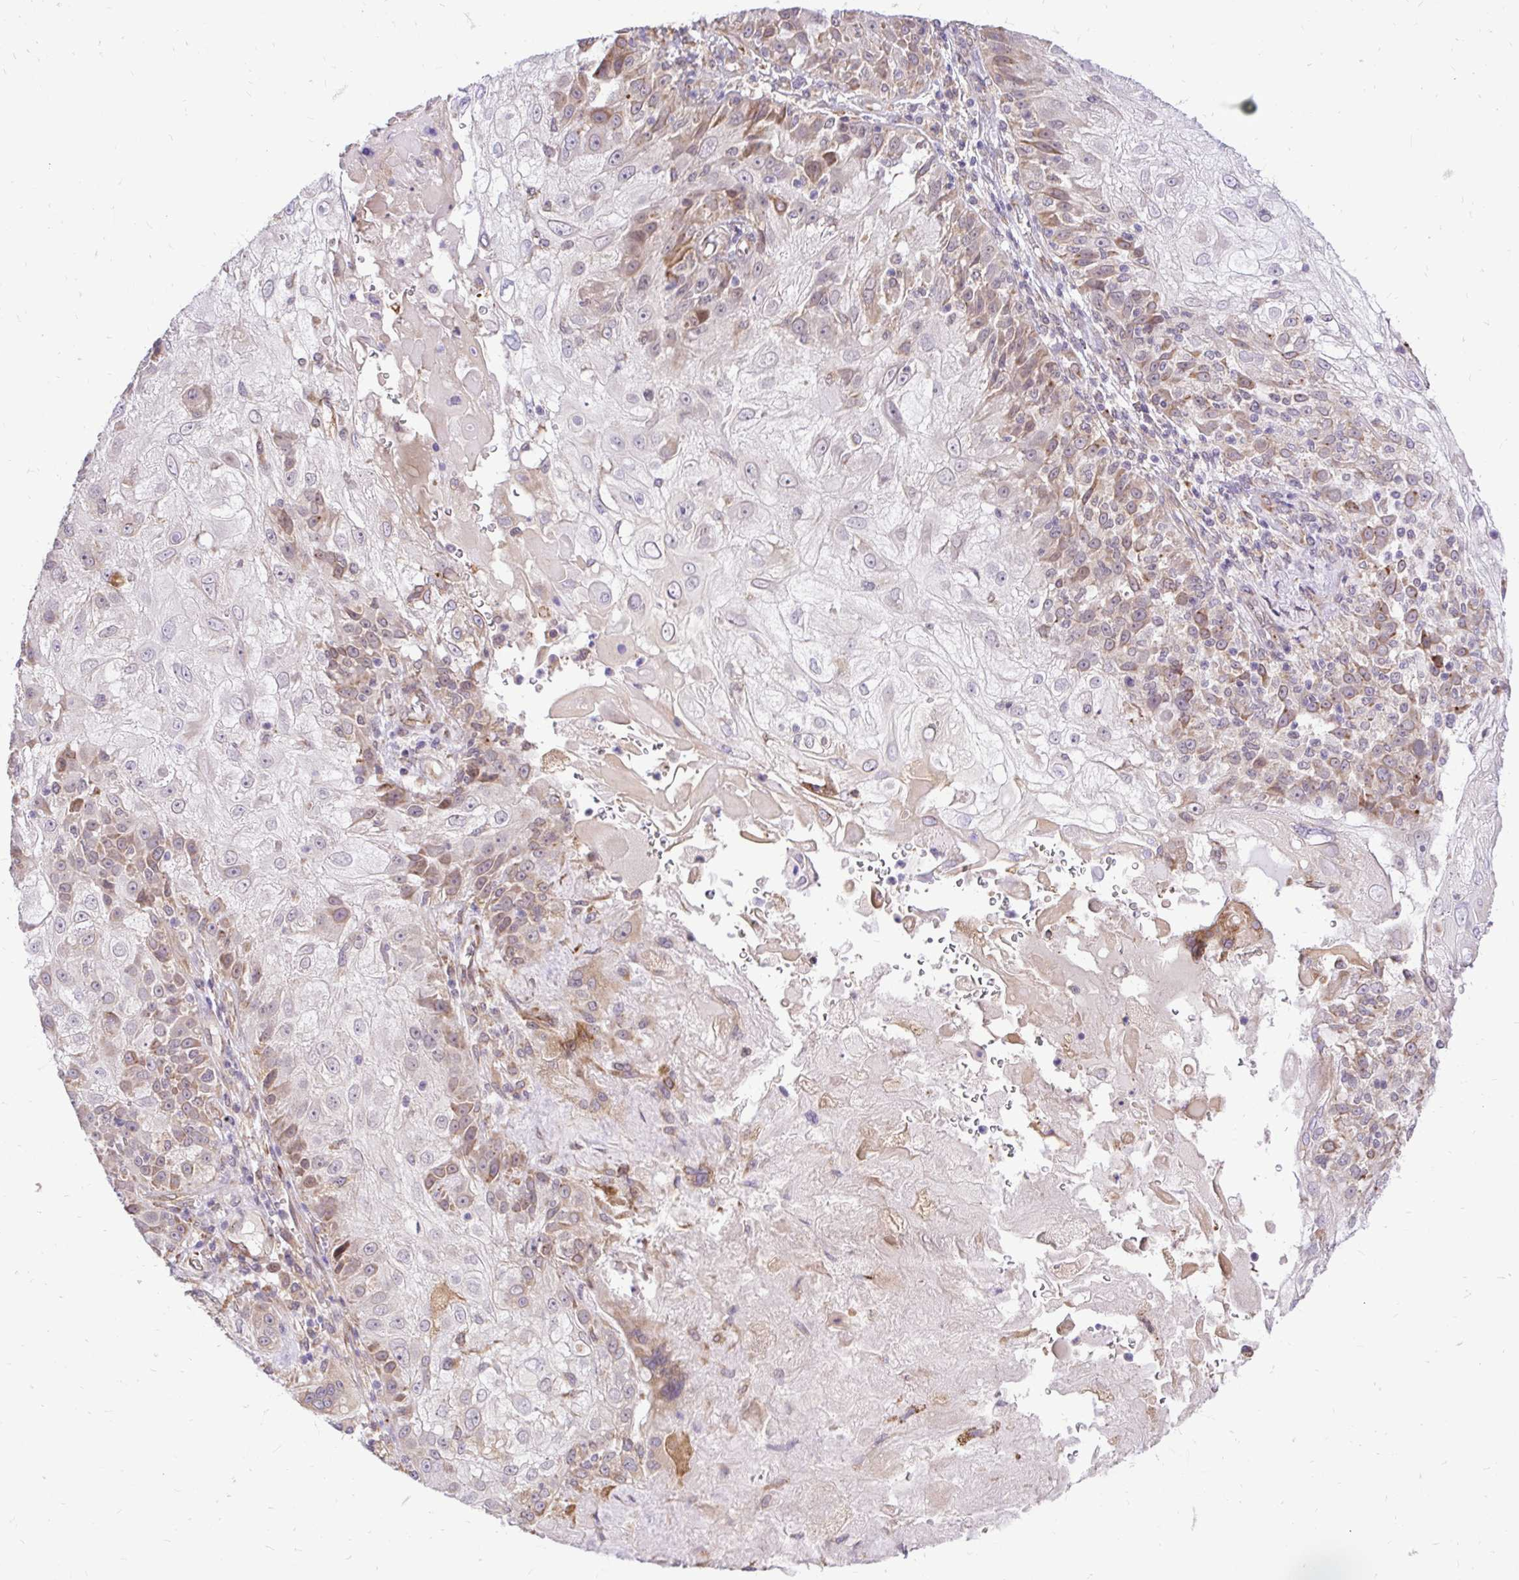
{"staining": {"intensity": "moderate", "quantity": "25%-75%", "location": "cytoplasmic/membranous"}, "tissue": "skin cancer", "cell_type": "Tumor cells", "image_type": "cancer", "snomed": [{"axis": "morphology", "description": "Normal tissue, NOS"}, {"axis": "morphology", "description": "Squamous cell carcinoma, NOS"}, {"axis": "topography", "description": "Skin"}], "caption": "Immunohistochemical staining of skin squamous cell carcinoma reveals moderate cytoplasmic/membranous protein staining in about 25%-75% of tumor cells. Nuclei are stained in blue.", "gene": "NAALAD2", "patient": {"sex": "female", "age": 83}}